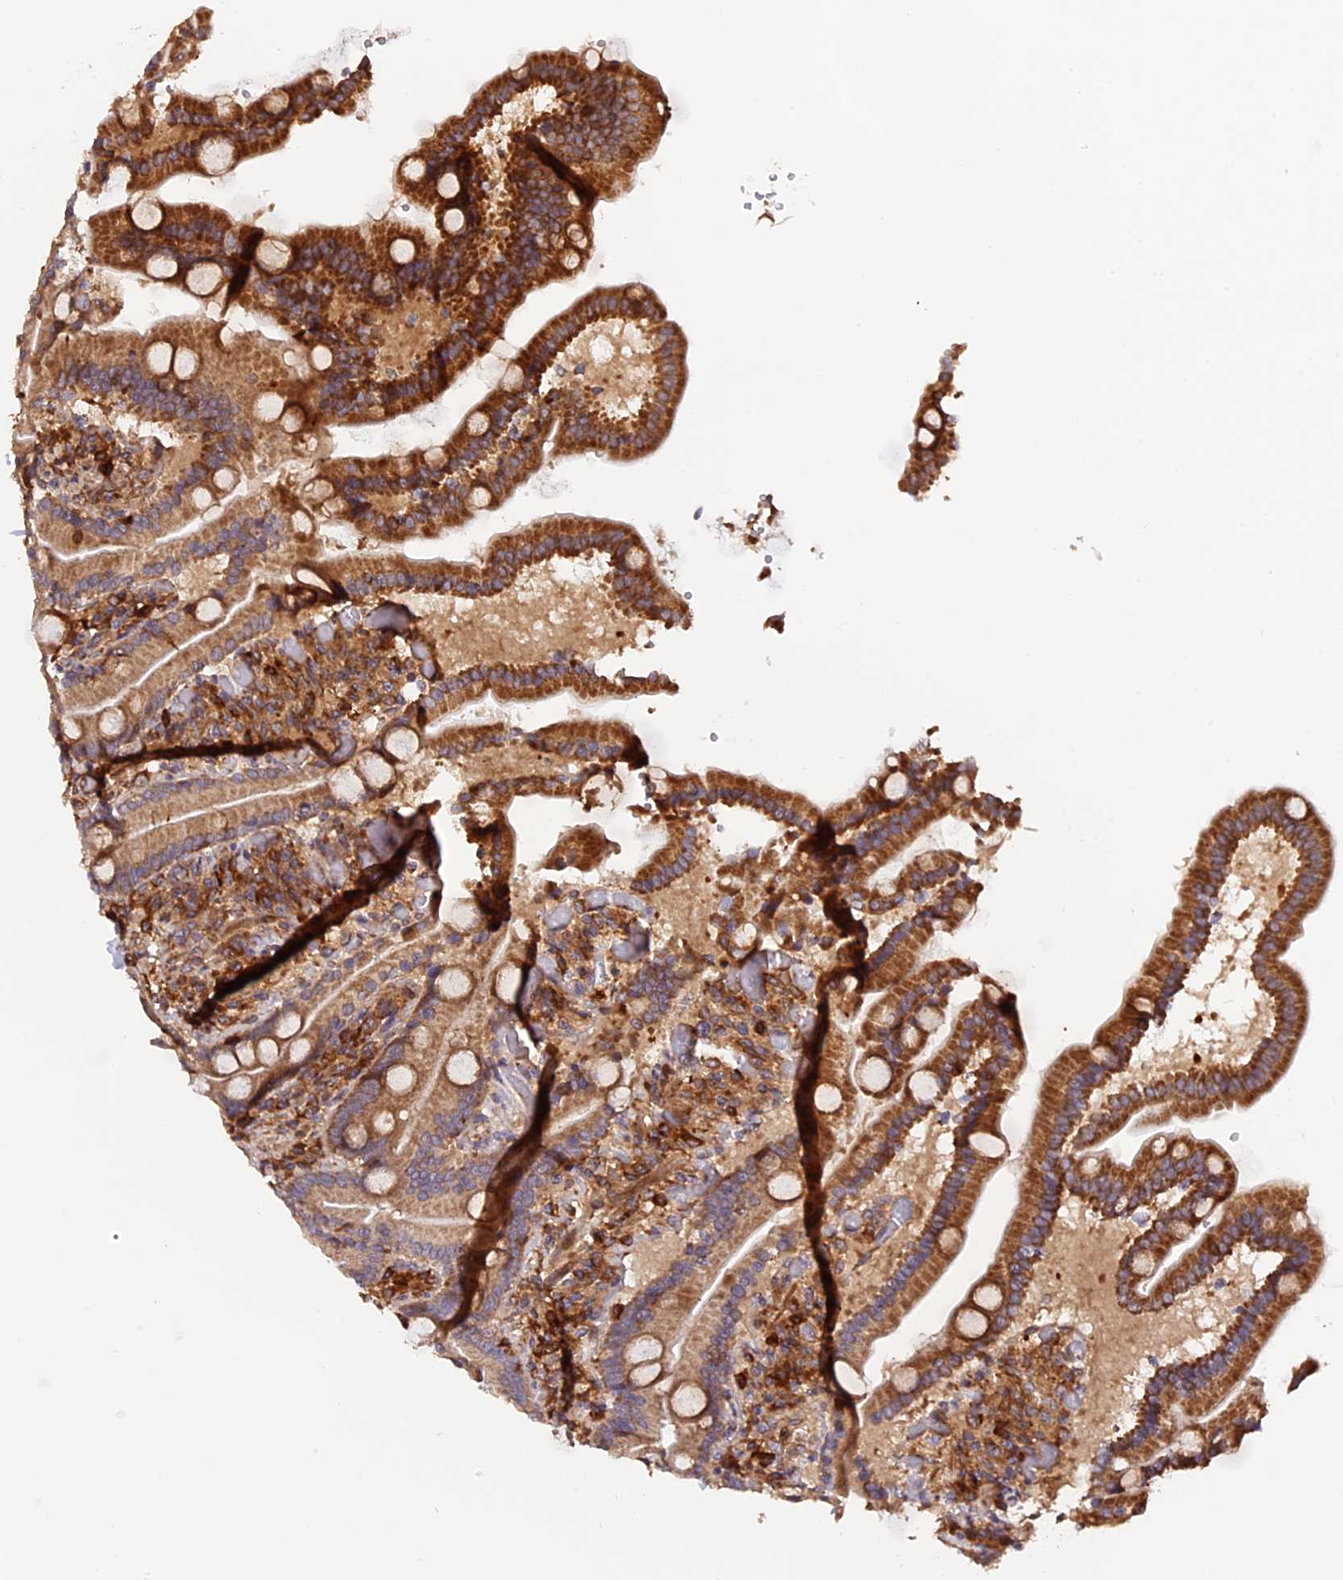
{"staining": {"intensity": "strong", "quantity": ">75%", "location": "cytoplasmic/membranous"}, "tissue": "duodenum", "cell_type": "Glandular cells", "image_type": "normal", "snomed": [{"axis": "morphology", "description": "Normal tissue, NOS"}, {"axis": "topography", "description": "Duodenum"}], "caption": "Immunohistochemical staining of benign human duodenum exhibits high levels of strong cytoplasmic/membranous expression in approximately >75% of glandular cells. Immunohistochemistry stains the protein in brown and the nuclei are stained blue.", "gene": "HERPUD1", "patient": {"sex": "female", "age": 62}}